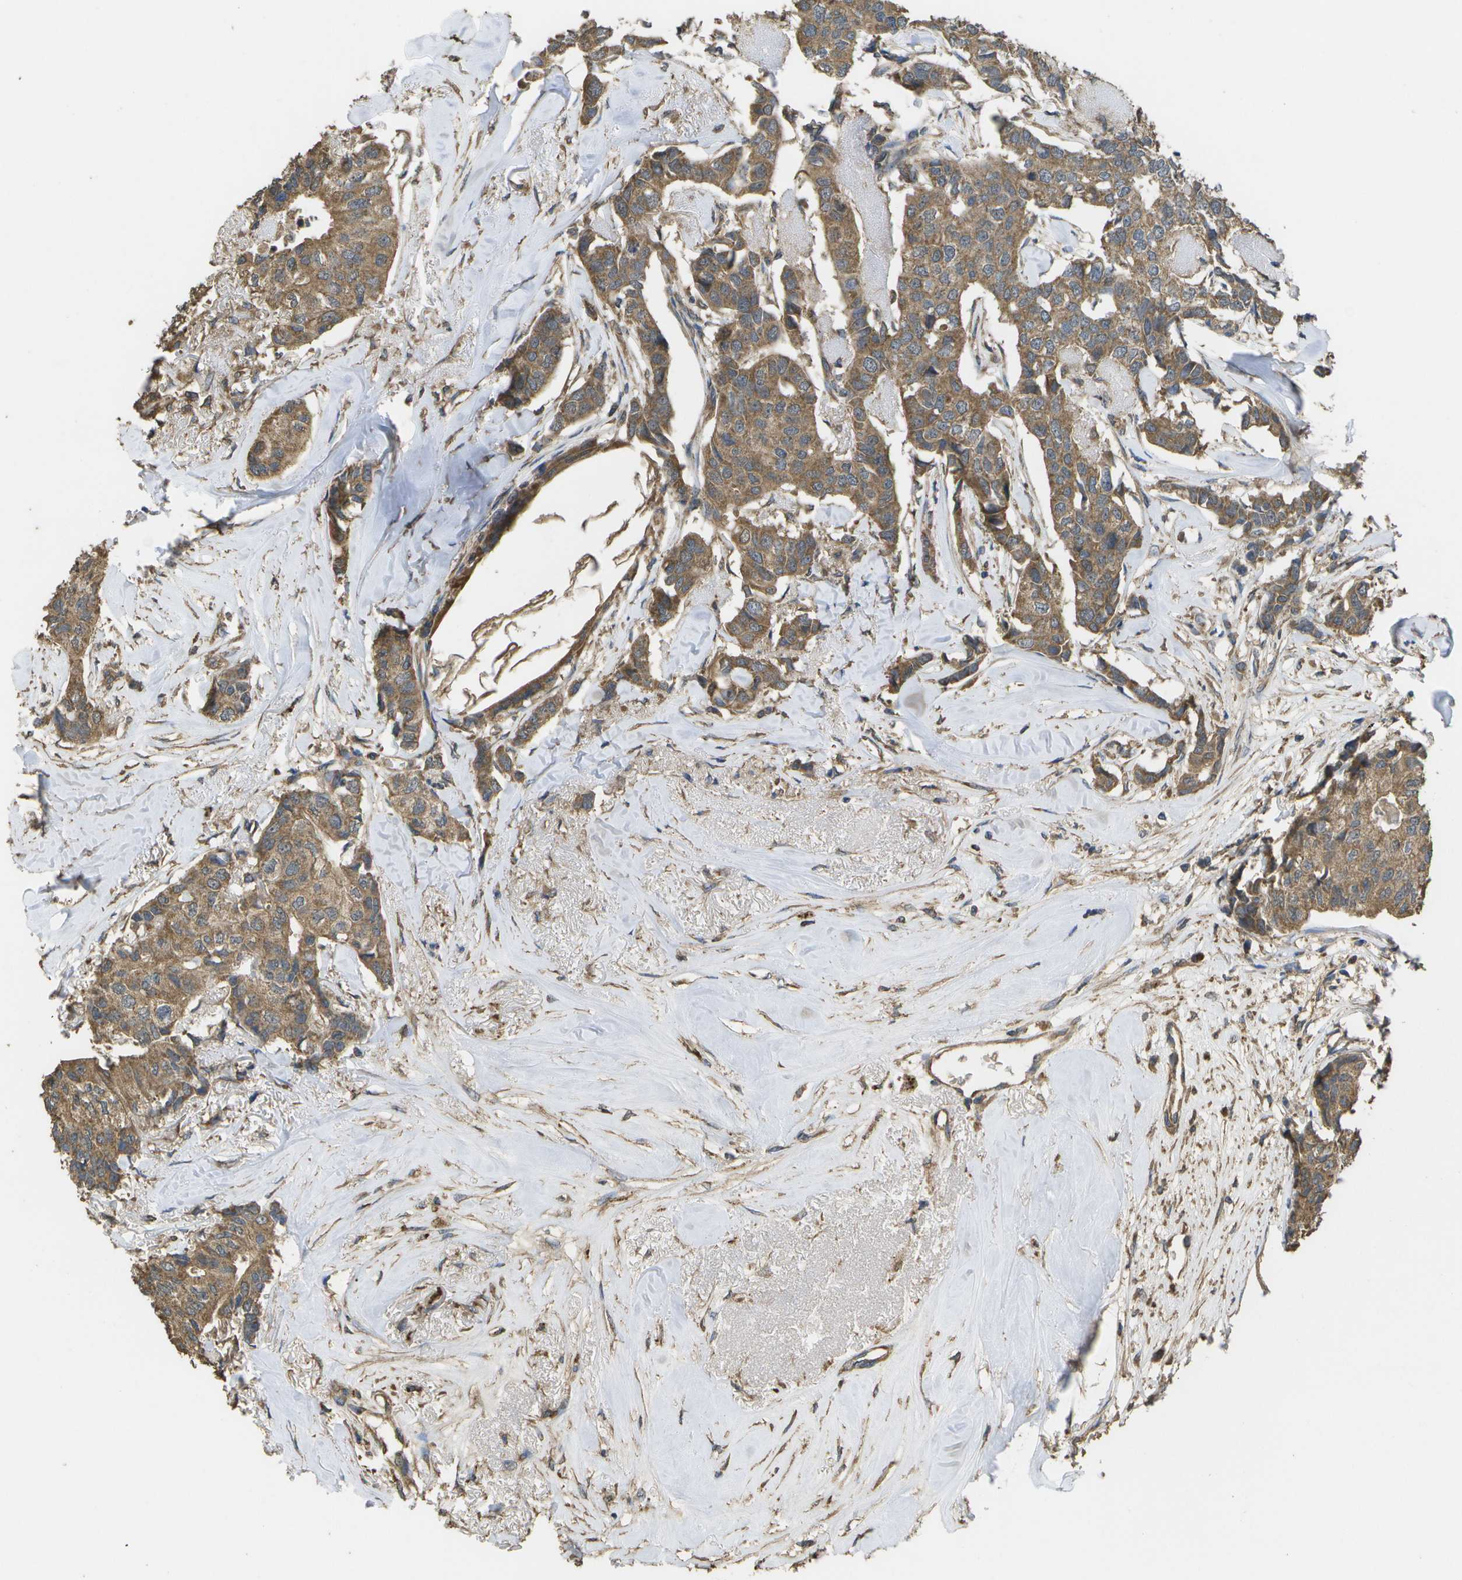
{"staining": {"intensity": "moderate", "quantity": ">75%", "location": "cytoplasmic/membranous"}, "tissue": "breast cancer", "cell_type": "Tumor cells", "image_type": "cancer", "snomed": [{"axis": "morphology", "description": "Duct carcinoma"}, {"axis": "topography", "description": "Breast"}], "caption": "A histopathology image of breast invasive ductal carcinoma stained for a protein demonstrates moderate cytoplasmic/membranous brown staining in tumor cells.", "gene": "SACS", "patient": {"sex": "female", "age": 80}}